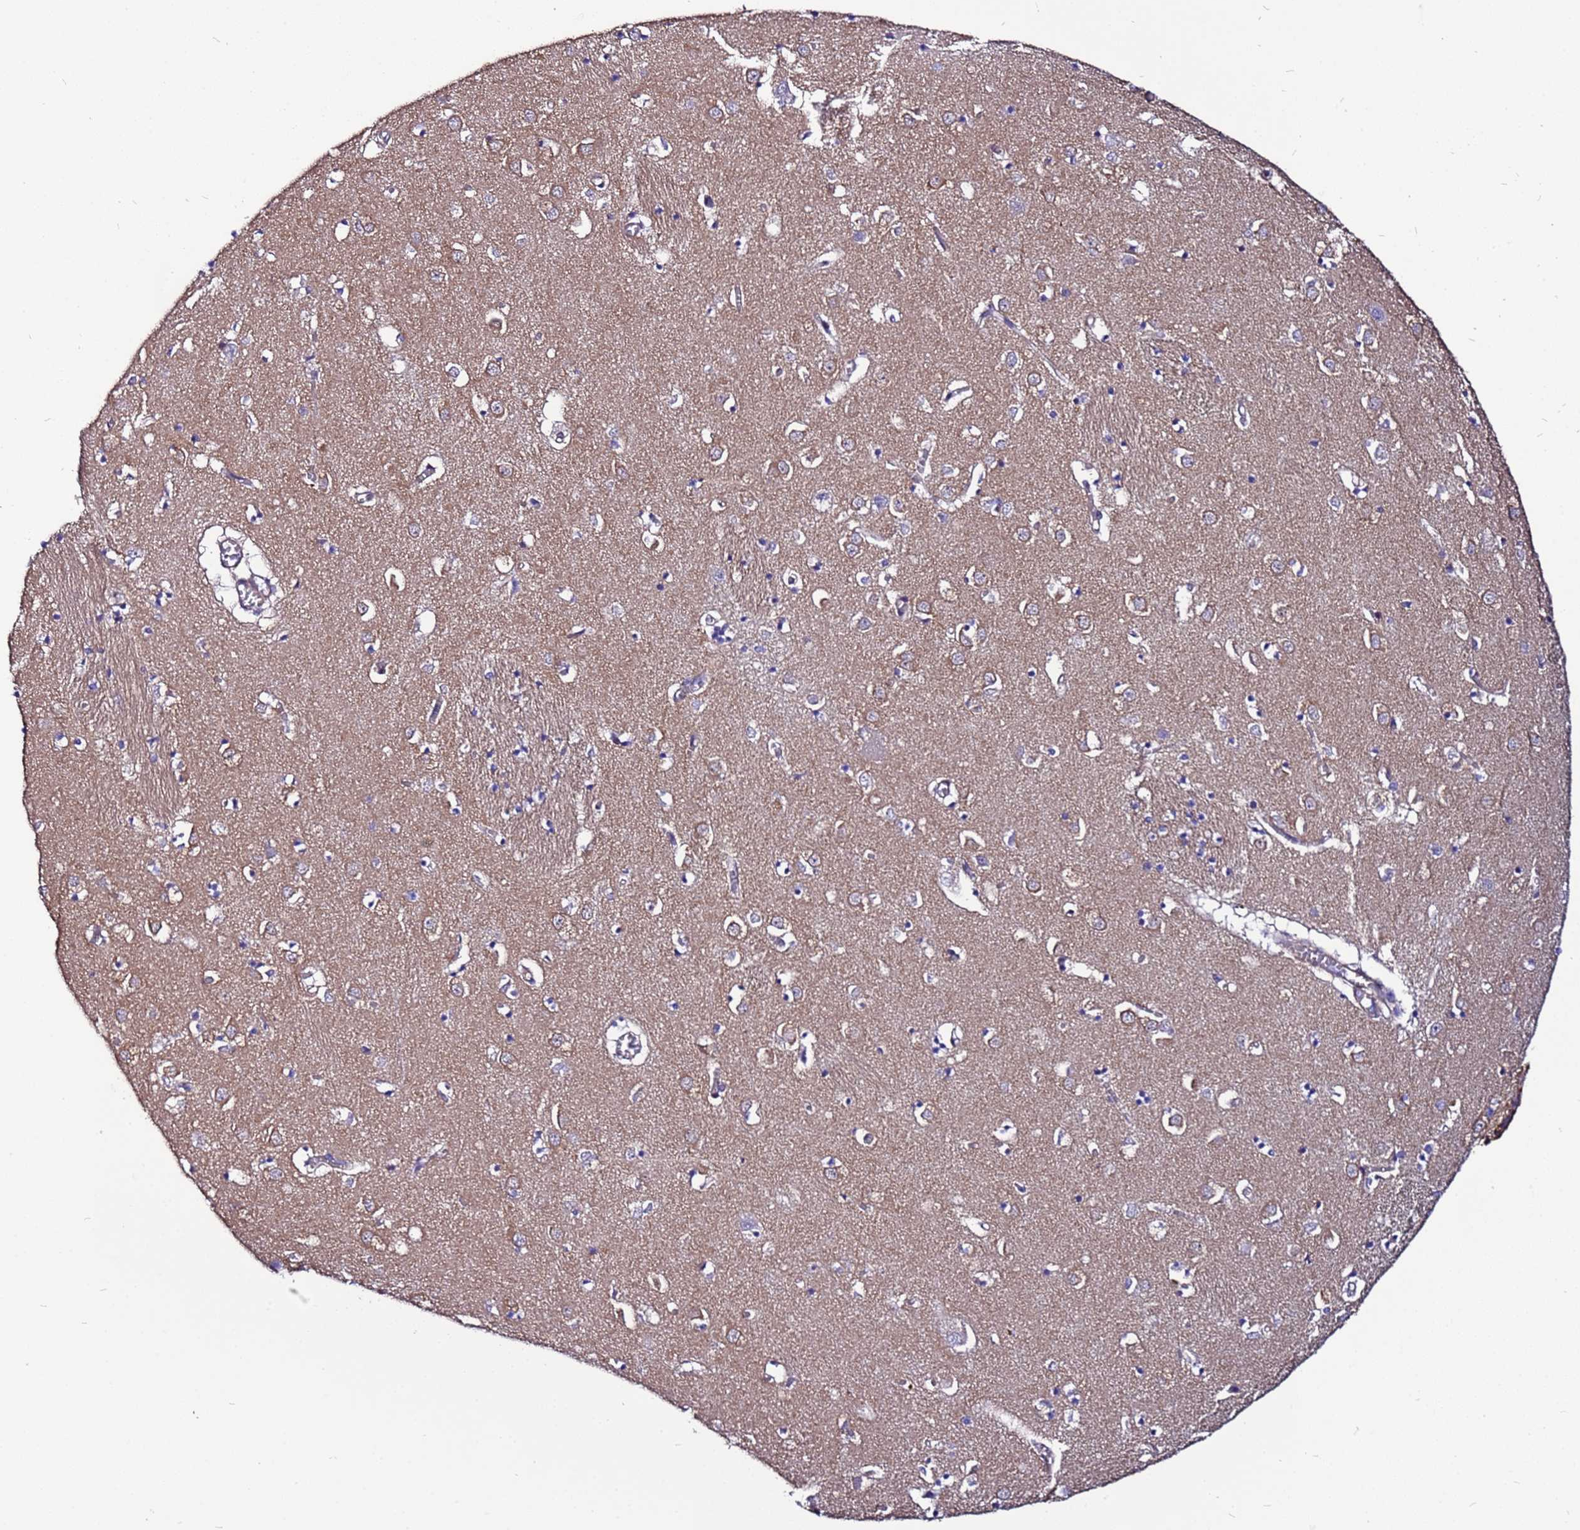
{"staining": {"intensity": "weak", "quantity": "25%-75%", "location": "cytoplasmic/membranous"}, "tissue": "caudate", "cell_type": "Glial cells", "image_type": "normal", "snomed": [{"axis": "morphology", "description": "Normal tissue, NOS"}, {"axis": "topography", "description": "Lateral ventricle wall"}], "caption": "Immunohistochemistry (IHC) micrograph of unremarkable human caudate stained for a protein (brown), which displays low levels of weak cytoplasmic/membranous expression in approximately 25%-75% of glial cells.", "gene": "STK38L", "patient": {"sex": "male", "age": 70}}